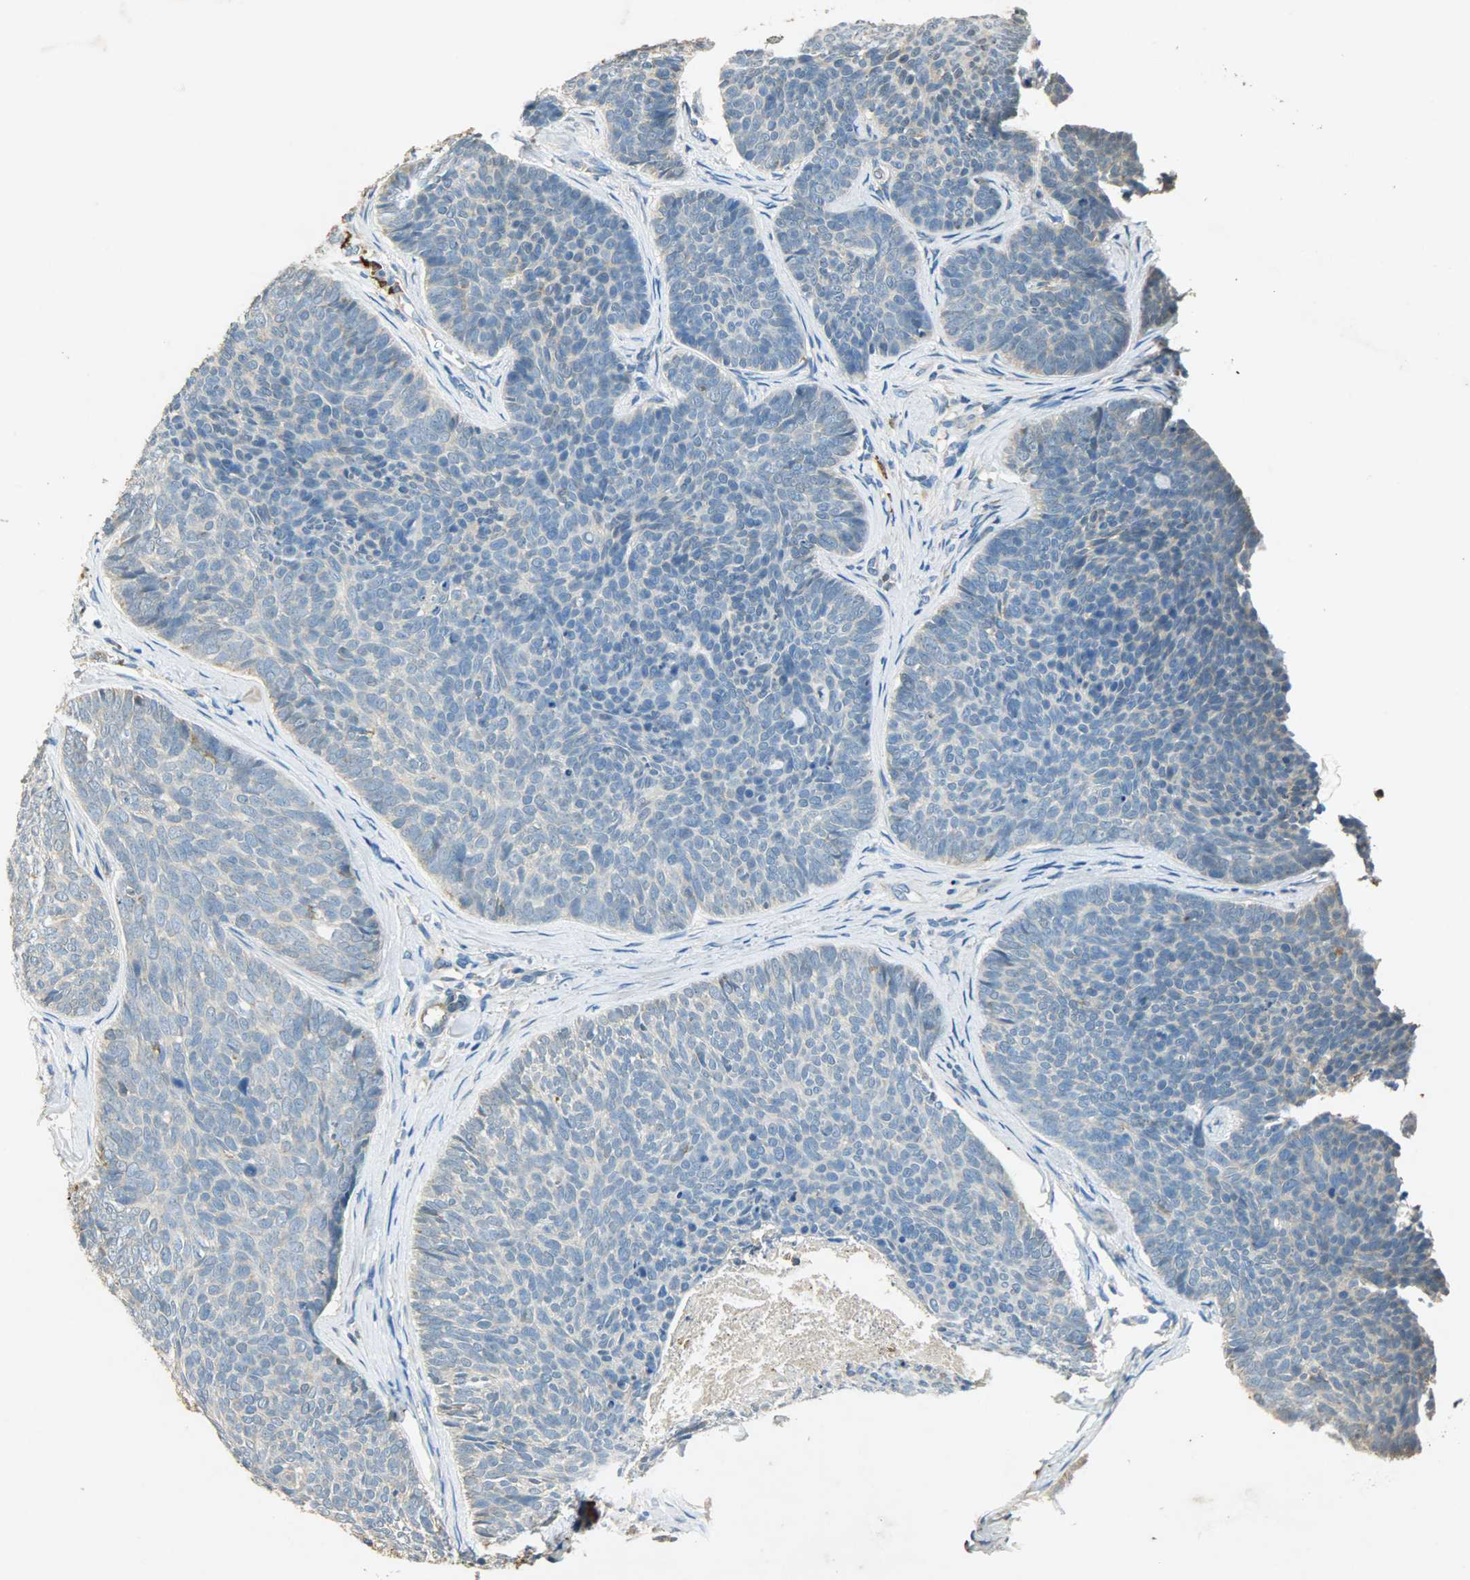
{"staining": {"intensity": "weak", "quantity": "25%-75%", "location": "cytoplasmic/membranous"}, "tissue": "skin cancer", "cell_type": "Tumor cells", "image_type": "cancer", "snomed": [{"axis": "morphology", "description": "Normal tissue, NOS"}, {"axis": "morphology", "description": "Basal cell carcinoma"}, {"axis": "topography", "description": "Skin"}], "caption": "Brown immunohistochemical staining in basal cell carcinoma (skin) exhibits weak cytoplasmic/membranous expression in about 25%-75% of tumor cells.", "gene": "HSPA5", "patient": {"sex": "female", "age": 69}}